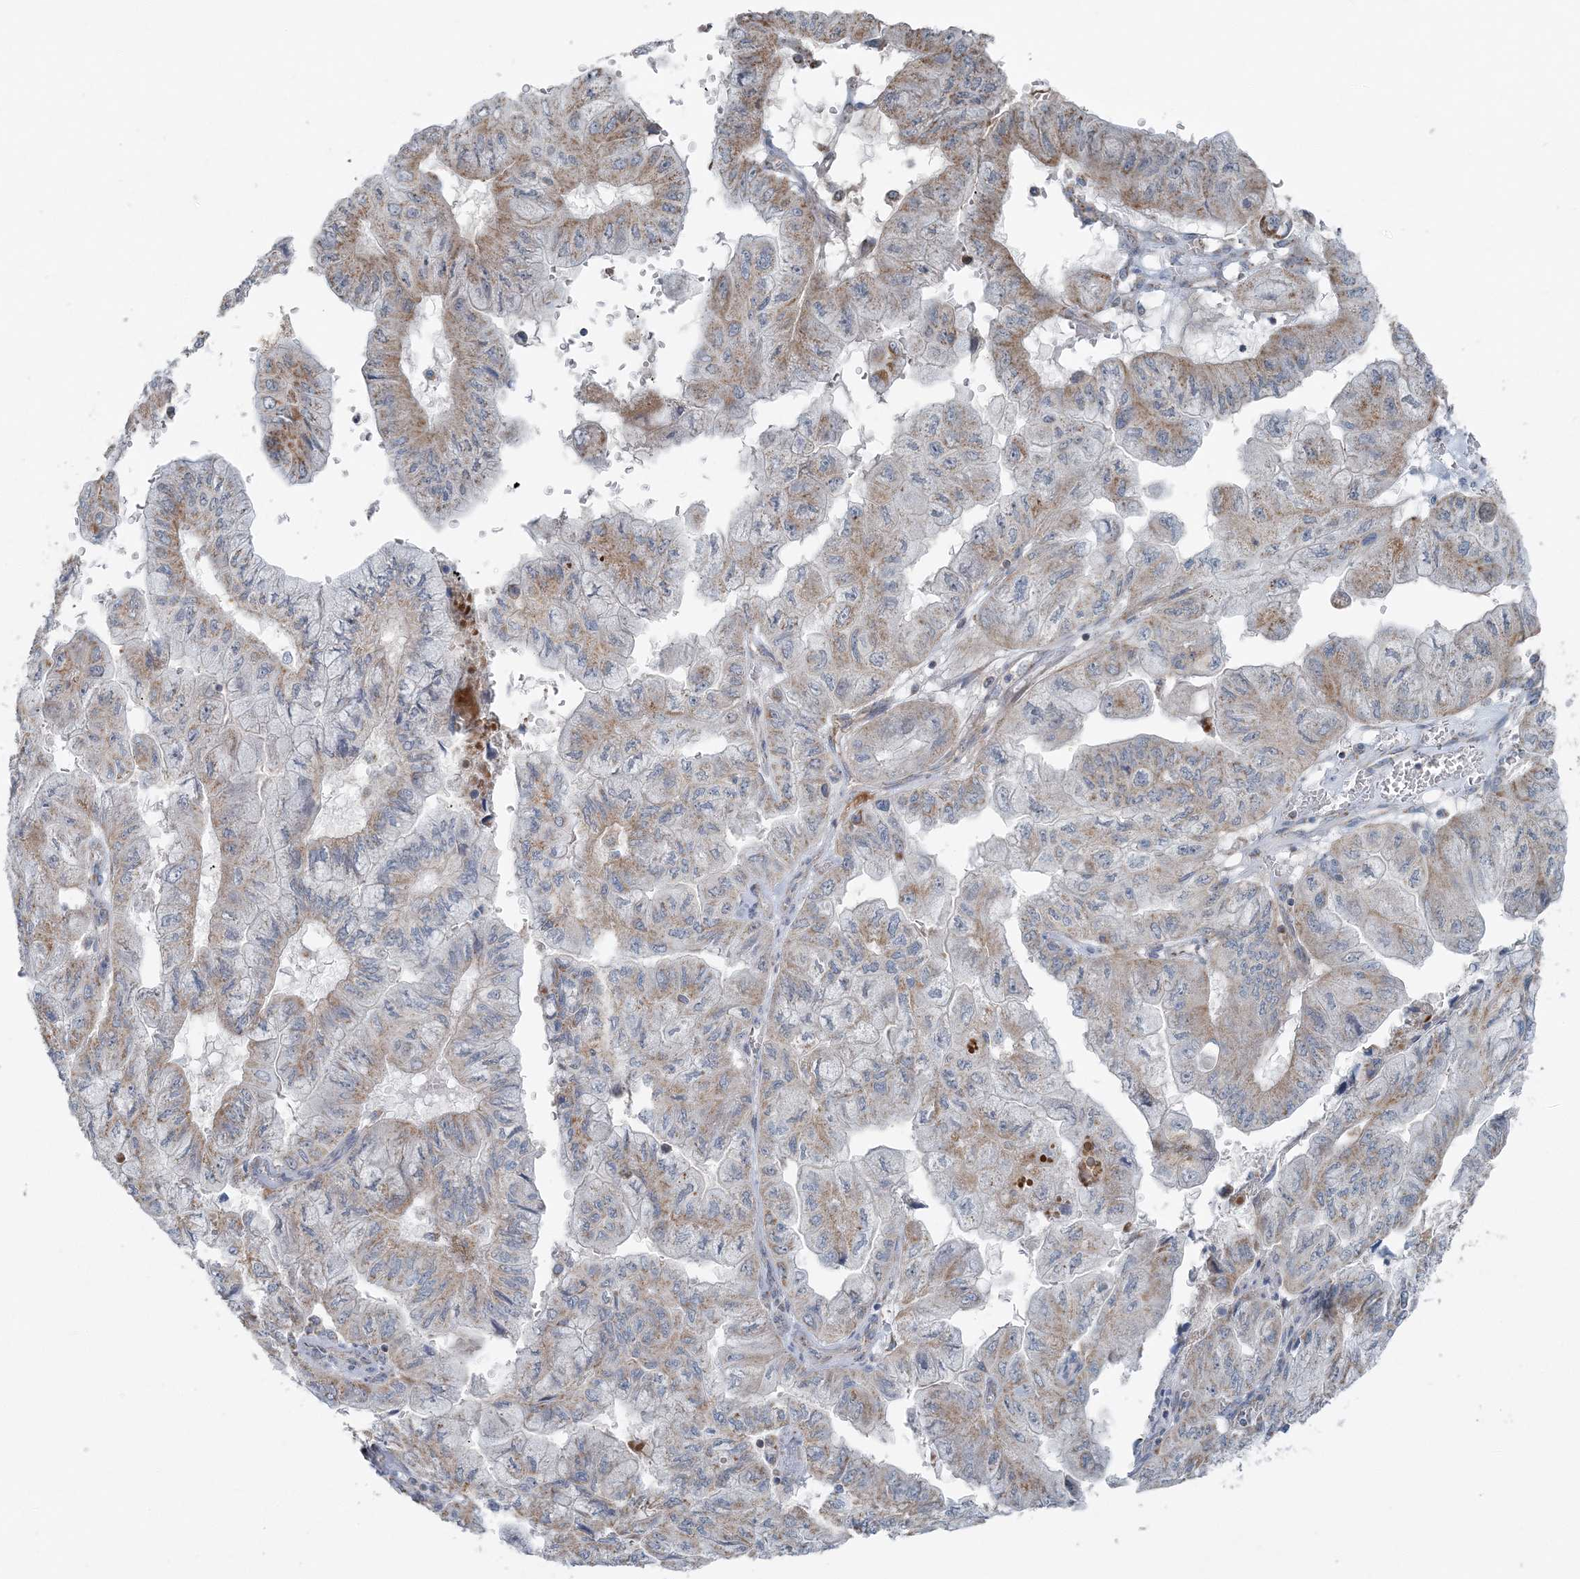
{"staining": {"intensity": "weak", "quantity": ">75%", "location": "cytoplasmic/membranous"}, "tissue": "pancreatic cancer", "cell_type": "Tumor cells", "image_type": "cancer", "snomed": [{"axis": "morphology", "description": "Adenocarcinoma, NOS"}, {"axis": "topography", "description": "Pancreas"}], "caption": "Weak cytoplasmic/membranous protein staining is appreciated in approximately >75% of tumor cells in pancreatic cancer (adenocarcinoma). The protein of interest is stained brown, and the nuclei are stained in blue (DAB IHC with brightfield microscopy, high magnification).", "gene": "SLC22A16", "patient": {"sex": "male", "age": 51}}